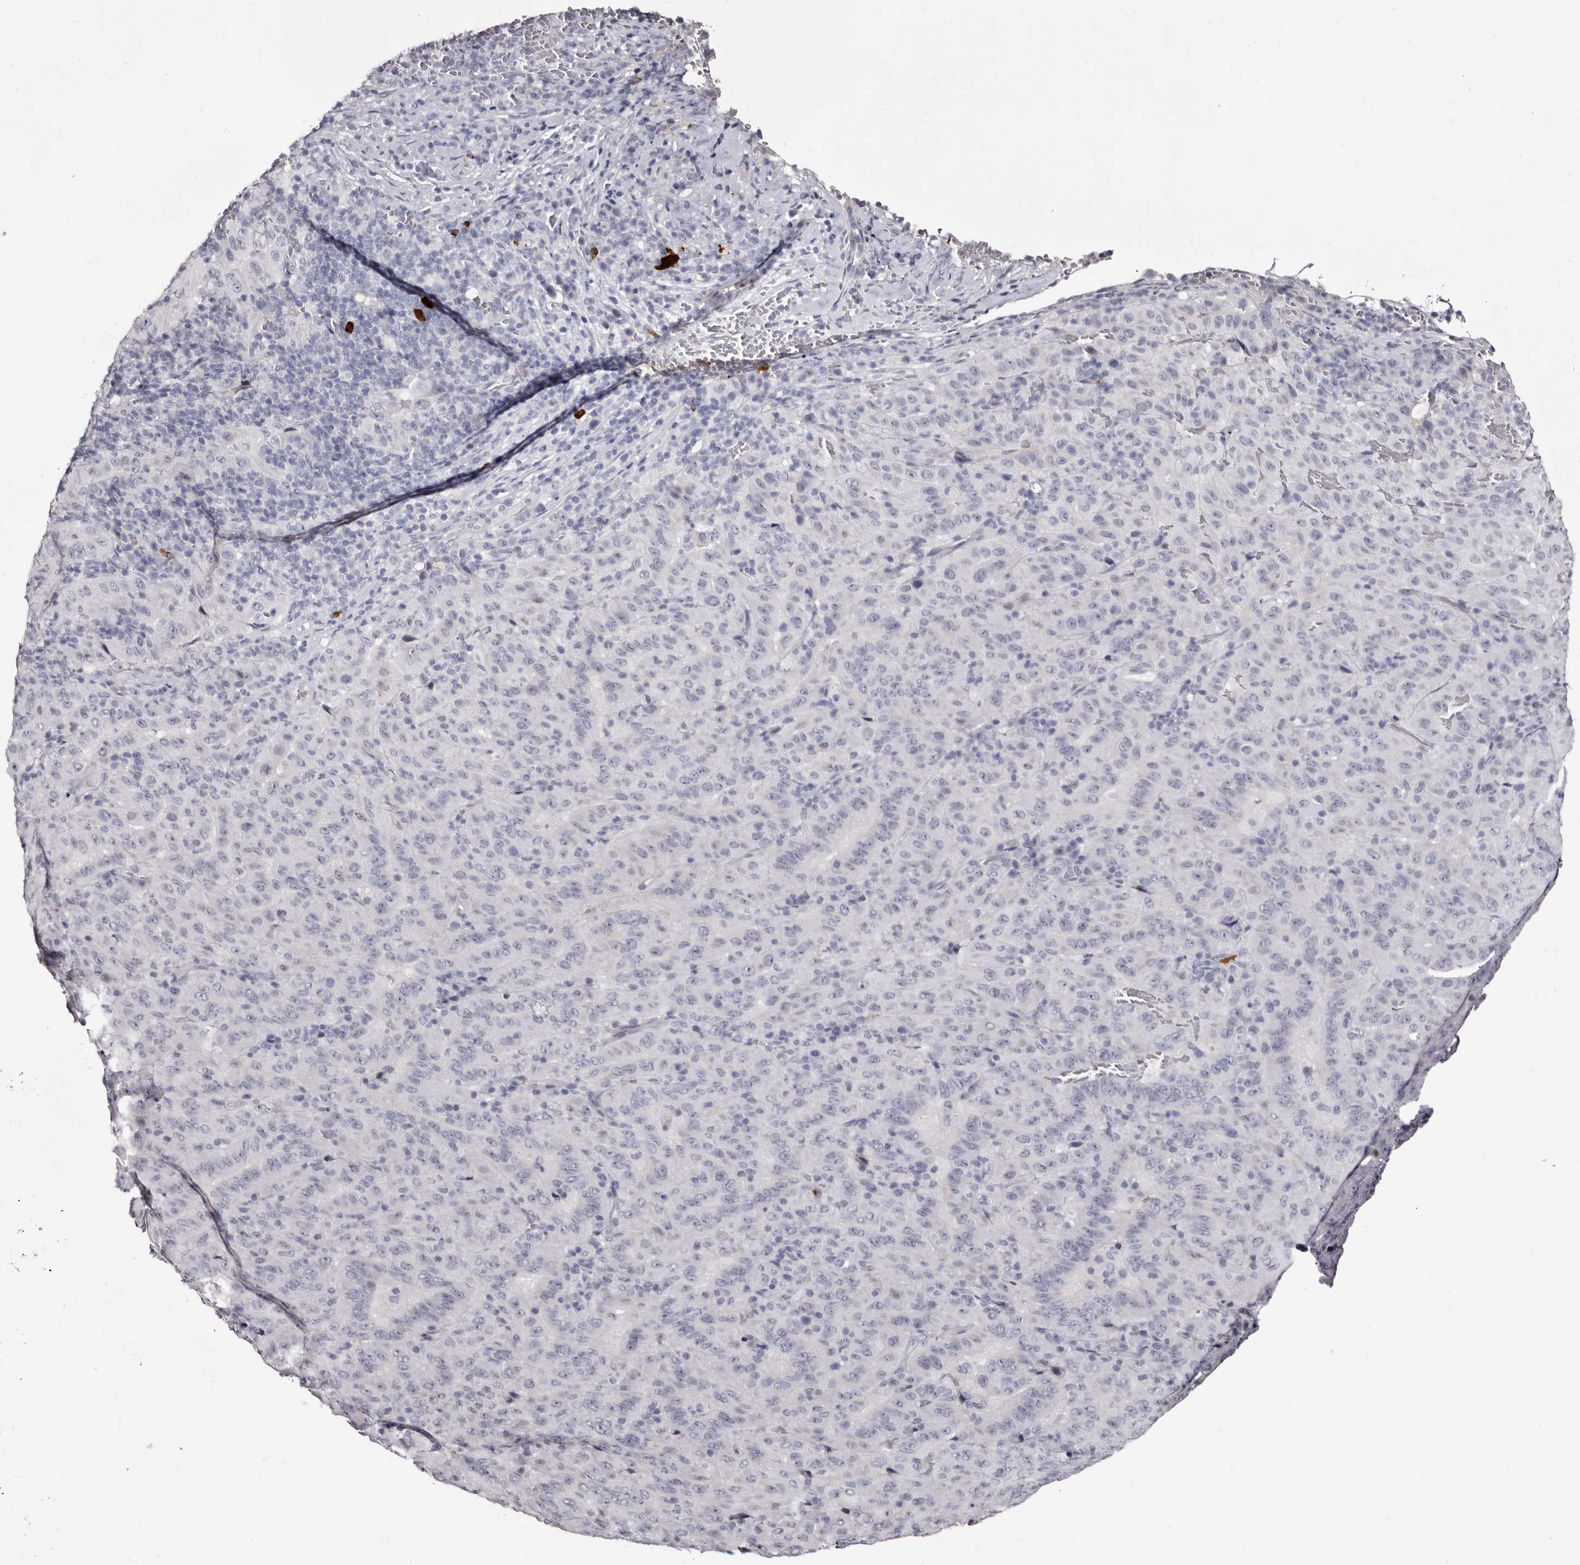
{"staining": {"intensity": "negative", "quantity": "none", "location": "none"}, "tissue": "pancreatic cancer", "cell_type": "Tumor cells", "image_type": "cancer", "snomed": [{"axis": "morphology", "description": "Adenocarcinoma, NOS"}, {"axis": "topography", "description": "Pancreas"}], "caption": "The immunohistochemistry (IHC) histopathology image has no significant staining in tumor cells of pancreatic cancer tissue.", "gene": "TBC1D22B", "patient": {"sex": "male", "age": 63}}